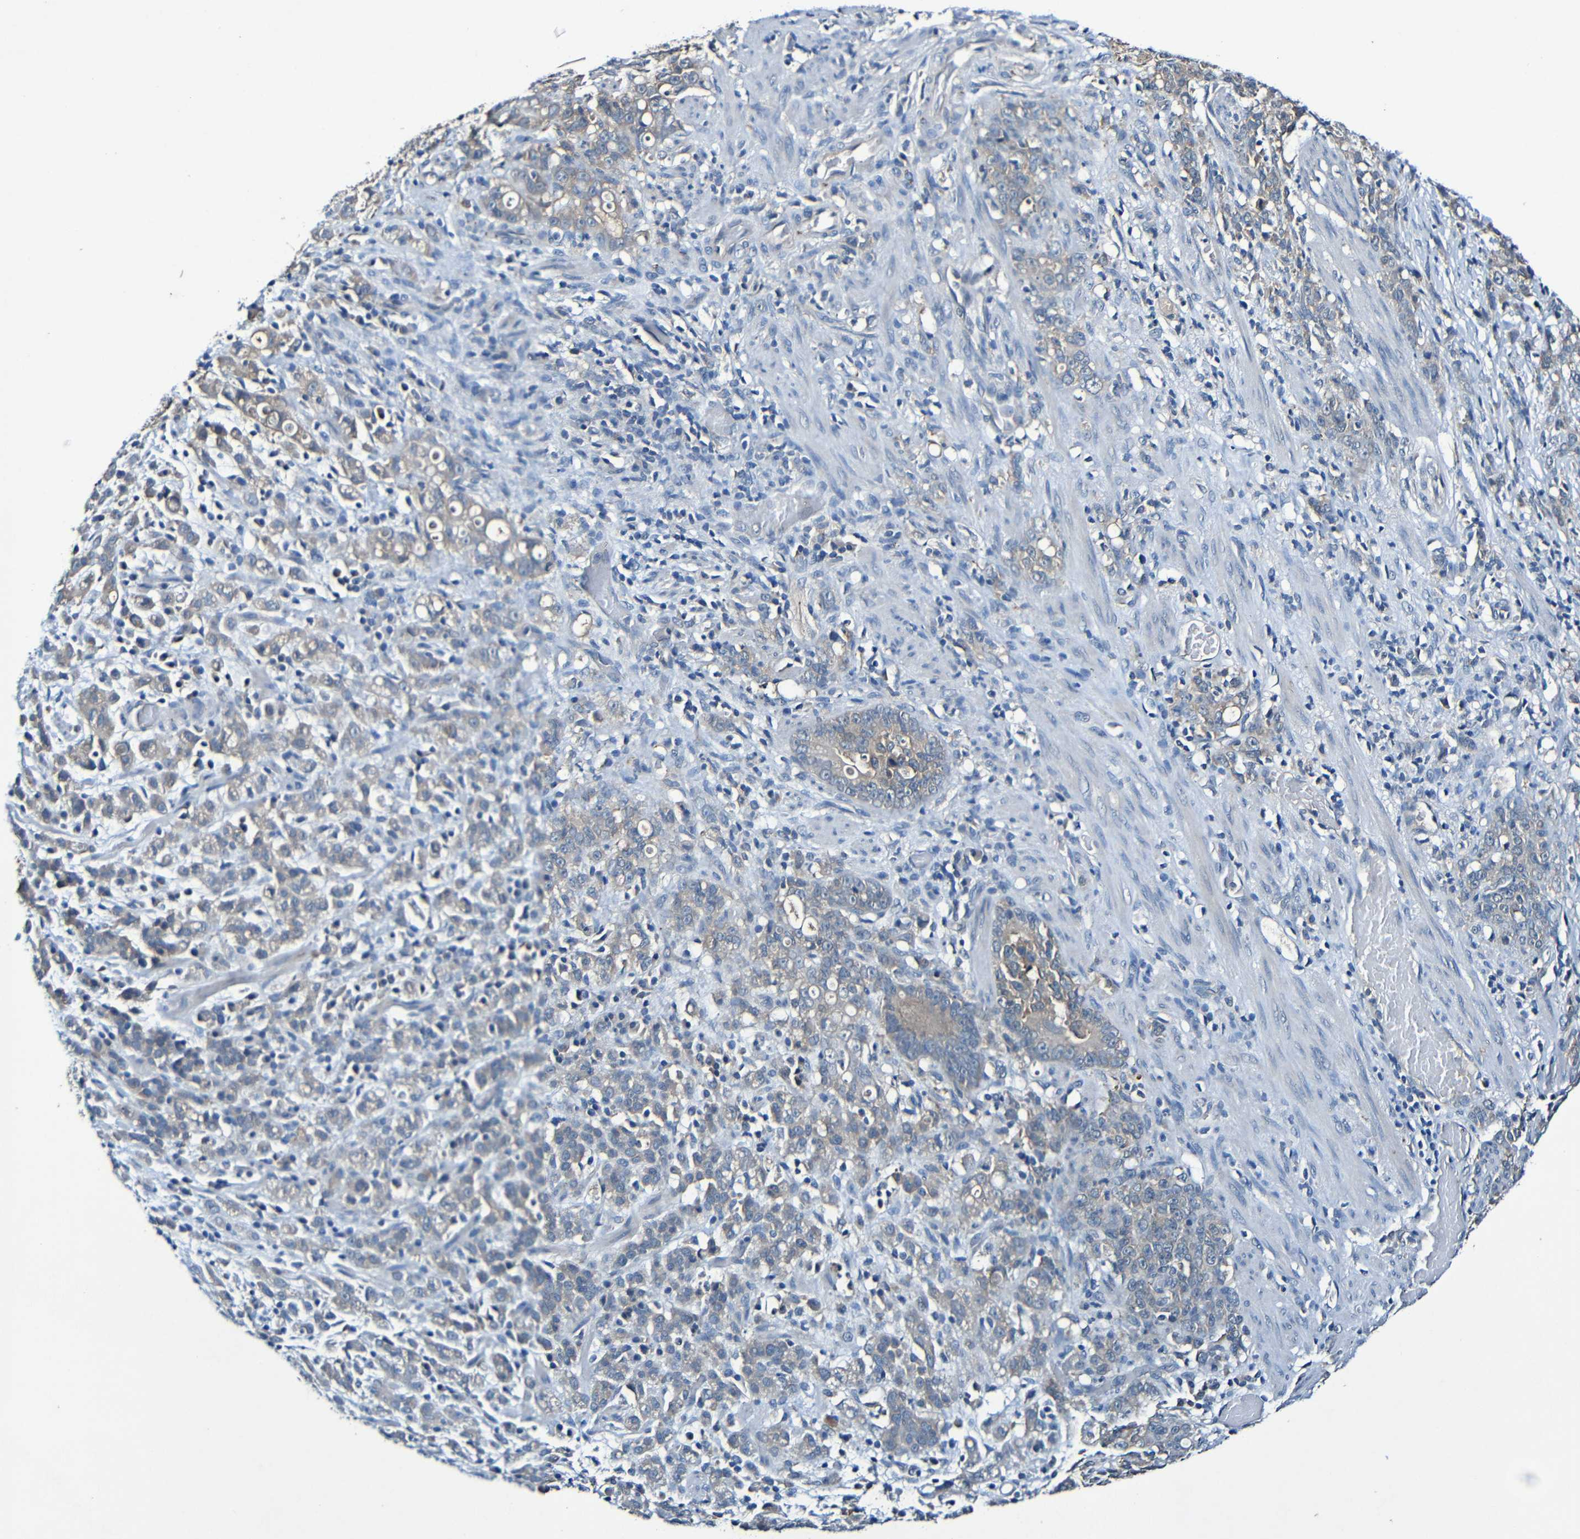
{"staining": {"intensity": "weak", "quantity": "<25%", "location": "cytoplasmic/membranous"}, "tissue": "stomach cancer", "cell_type": "Tumor cells", "image_type": "cancer", "snomed": [{"axis": "morphology", "description": "Adenocarcinoma, NOS"}, {"axis": "topography", "description": "Stomach, lower"}], "caption": "Immunohistochemical staining of human stomach cancer (adenocarcinoma) shows no significant expression in tumor cells.", "gene": "LRRC70", "patient": {"sex": "male", "age": 88}}